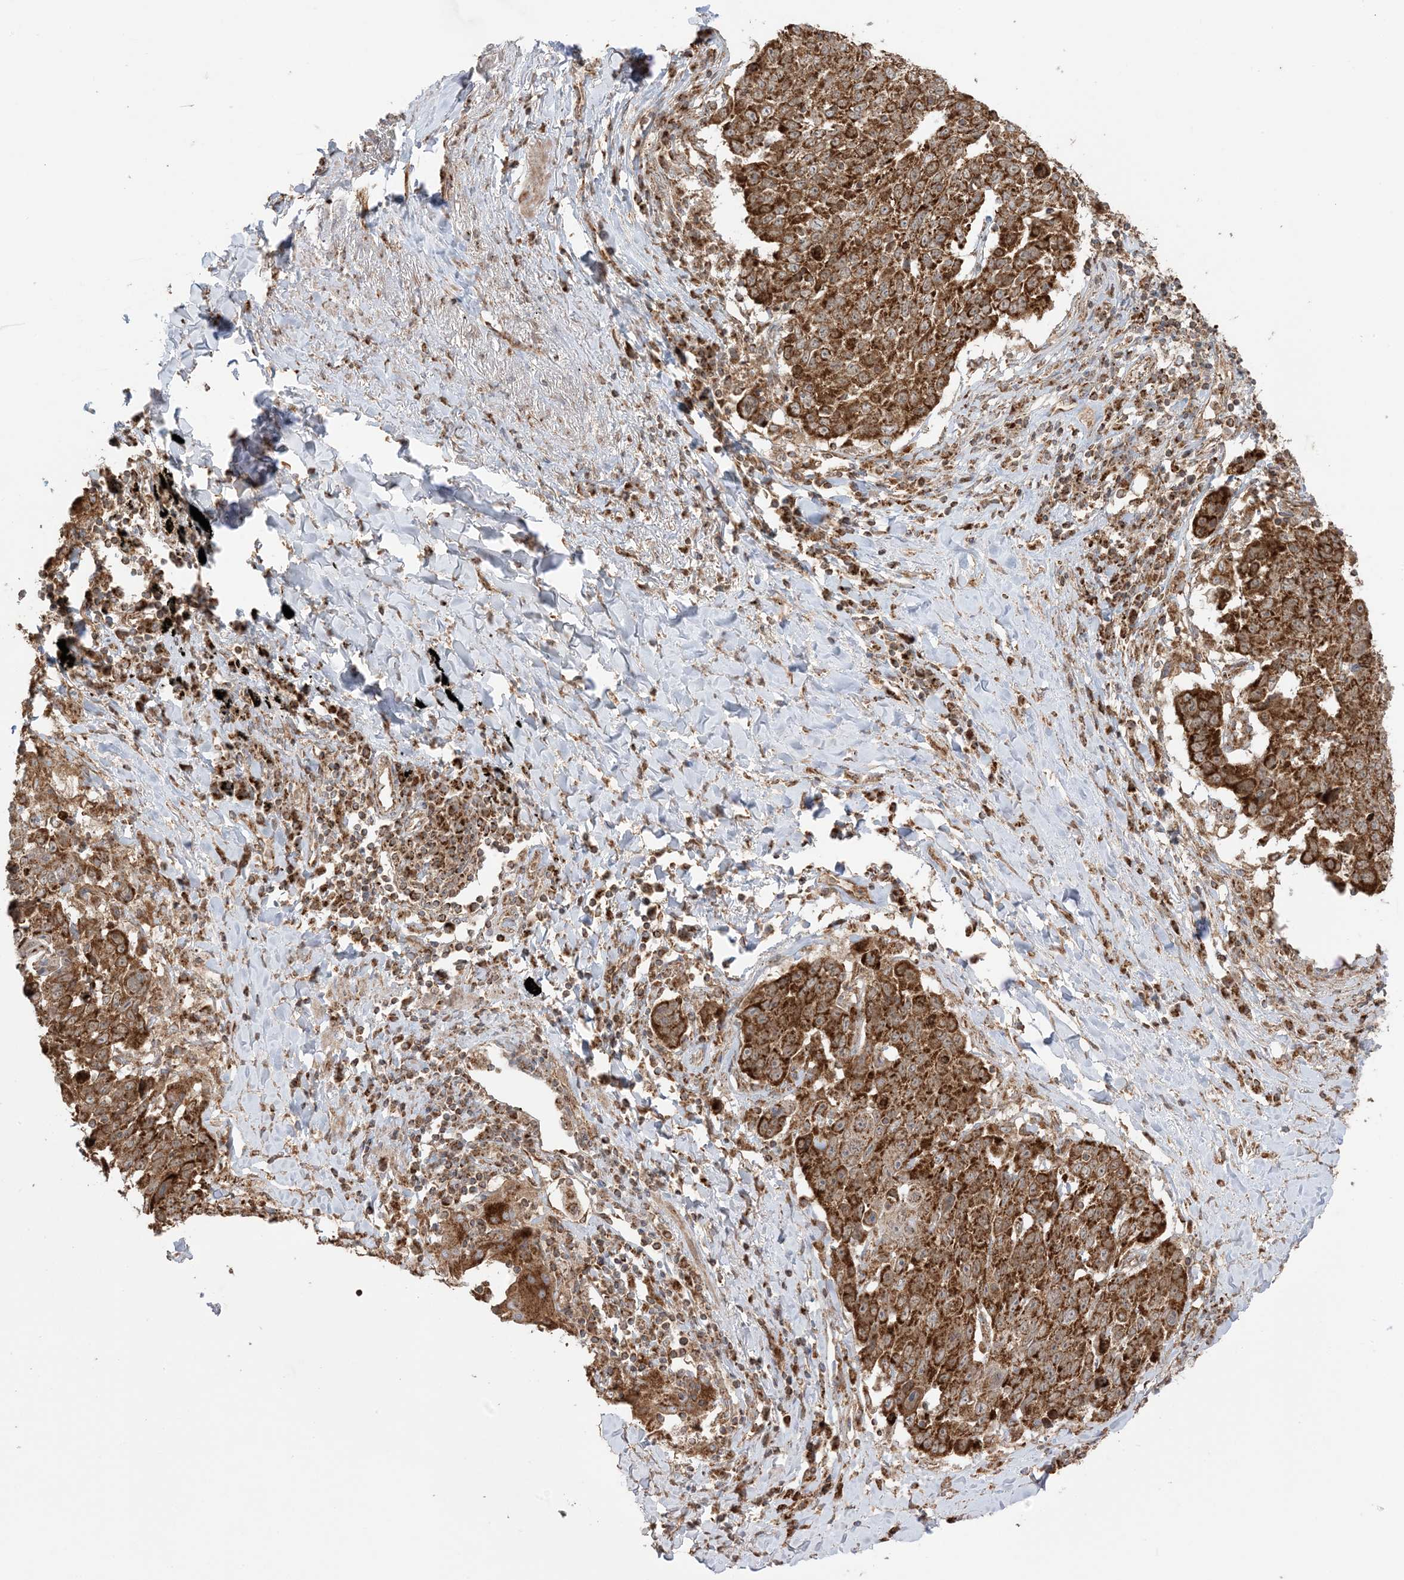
{"staining": {"intensity": "strong", "quantity": ">75%", "location": "cytoplasmic/membranous"}, "tissue": "lung cancer", "cell_type": "Tumor cells", "image_type": "cancer", "snomed": [{"axis": "morphology", "description": "Squamous cell carcinoma, NOS"}, {"axis": "topography", "description": "Lung"}], "caption": "The image reveals staining of lung squamous cell carcinoma, revealing strong cytoplasmic/membranous protein positivity (brown color) within tumor cells.", "gene": "N4BP3", "patient": {"sex": "male", "age": 66}}